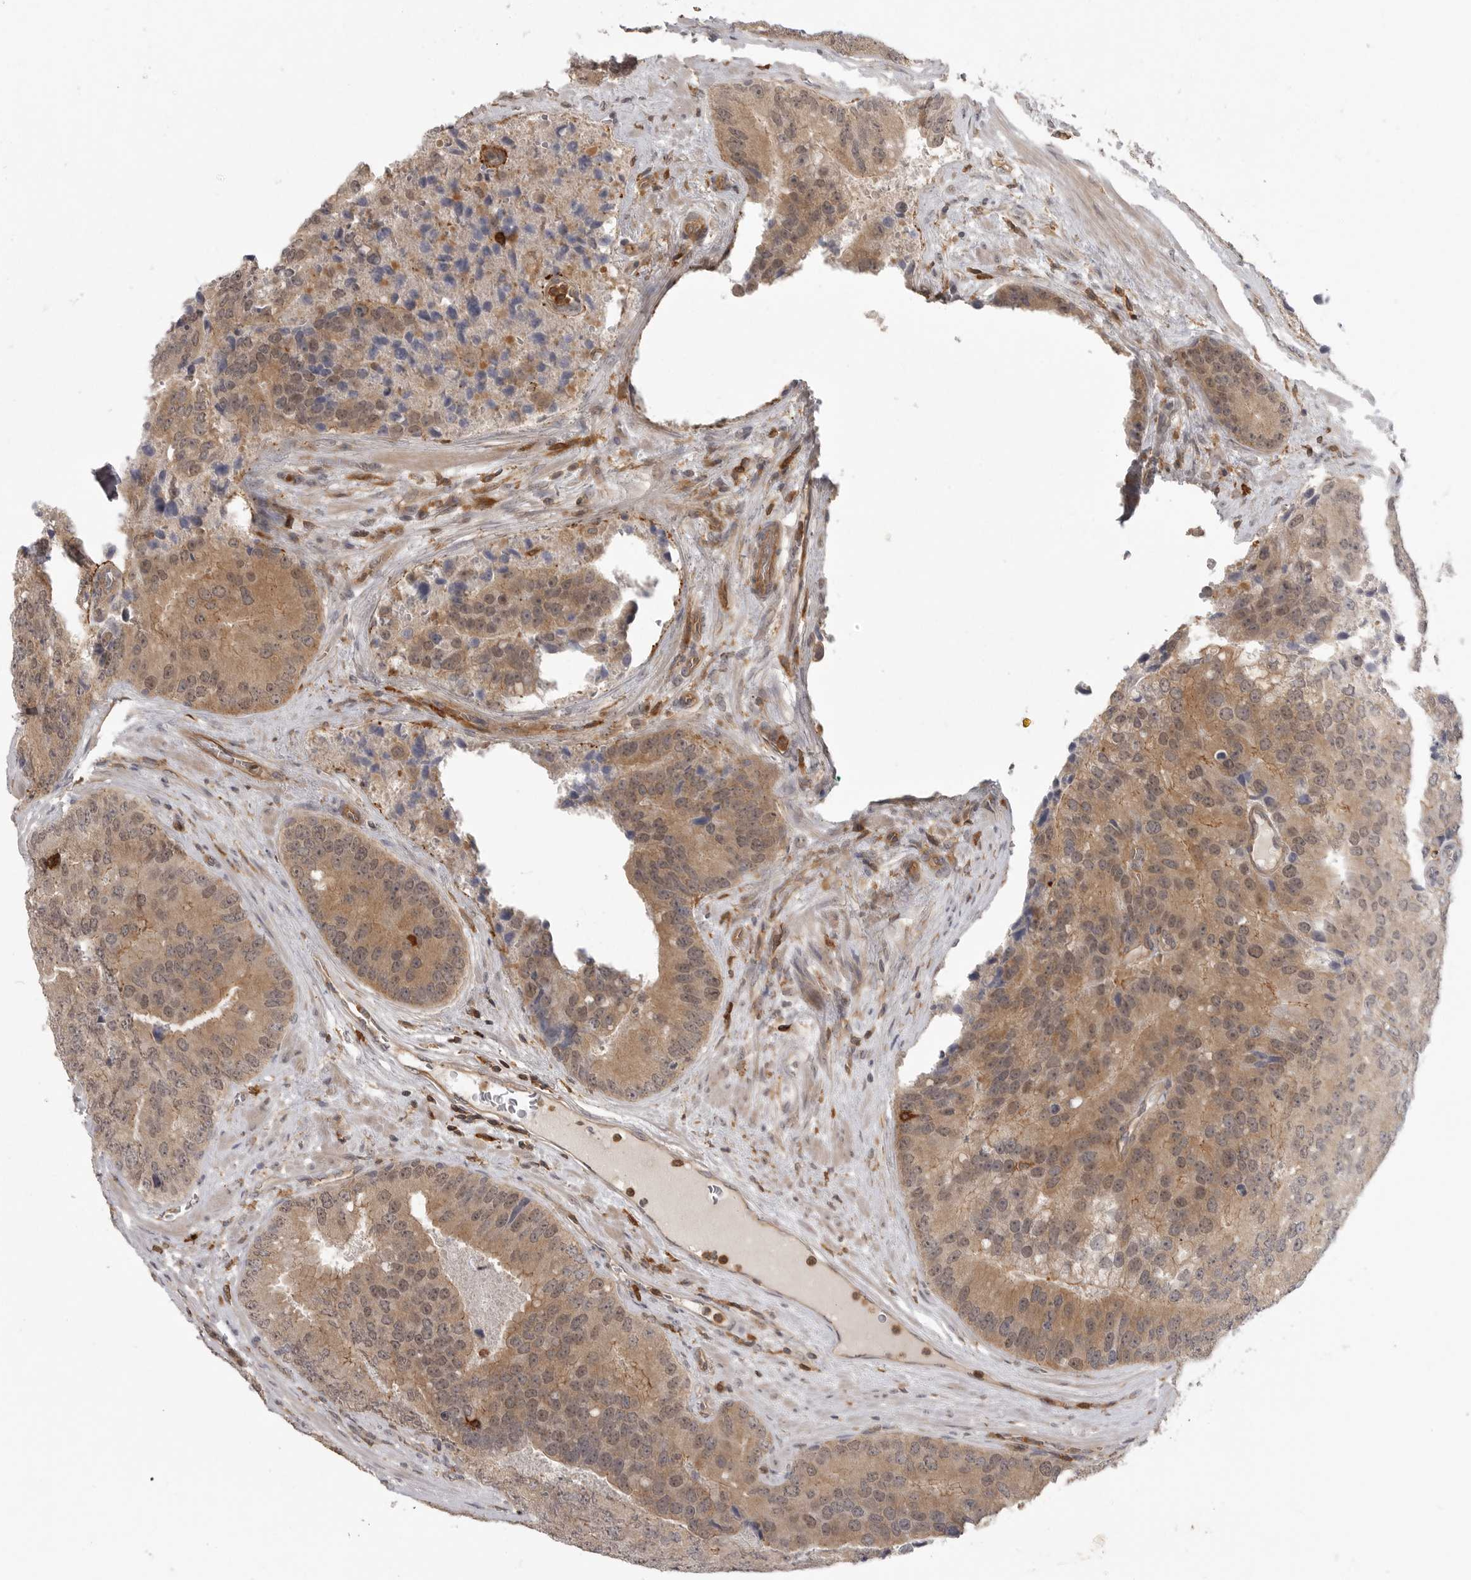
{"staining": {"intensity": "moderate", "quantity": "25%-75%", "location": "cytoplasmic/membranous"}, "tissue": "prostate cancer", "cell_type": "Tumor cells", "image_type": "cancer", "snomed": [{"axis": "morphology", "description": "Adenocarcinoma, High grade"}, {"axis": "topography", "description": "Prostate"}], "caption": "Protein expression by immunohistochemistry exhibits moderate cytoplasmic/membranous expression in about 25%-75% of tumor cells in adenocarcinoma (high-grade) (prostate).", "gene": "DBNL", "patient": {"sex": "male", "age": 70}}